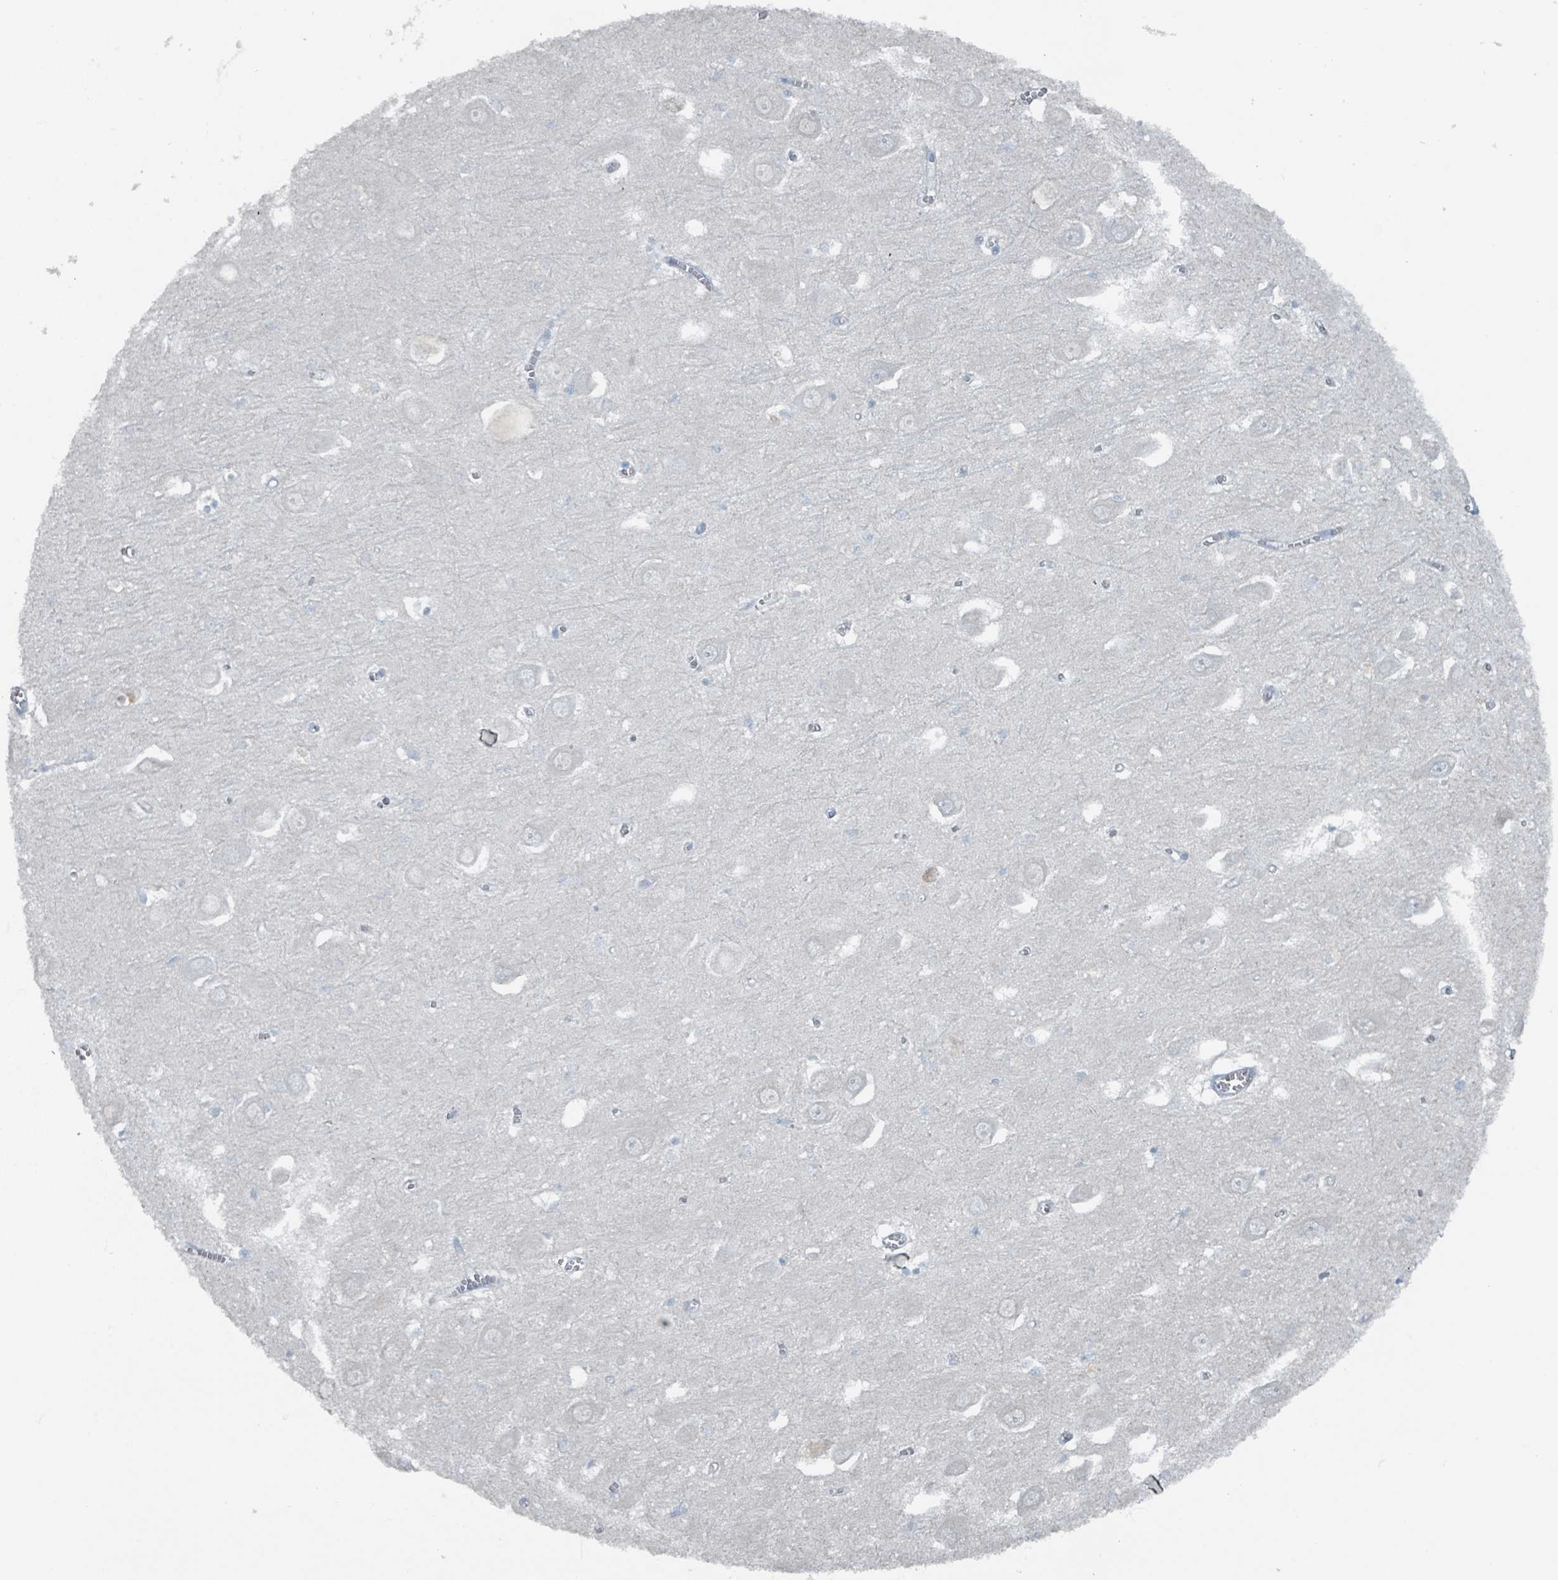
{"staining": {"intensity": "negative", "quantity": "none", "location": "none"}, "tissue": "hippocampus", "cell_type": "Glial cells", "image_type": "normal", "snomed": [{"axis": "morphology", "description": "Normal tissue, NOS"}, {"axis": "topography", "description": "Hippocampus"}], "caption": "DAB (3,3'-diaminobenzidine) immunohistochemical staining of benign human hippocampus shows no significant staining in glial cells. The staining was performed using DAB (3,3'-diaminobenzidine) to visualize the protein expression in brown, while the nuclei were stained in blue with hematoxylin (Magnification: 20x).", "gene": "GAMT", "patient": {"sex": "male", "age": 70}}